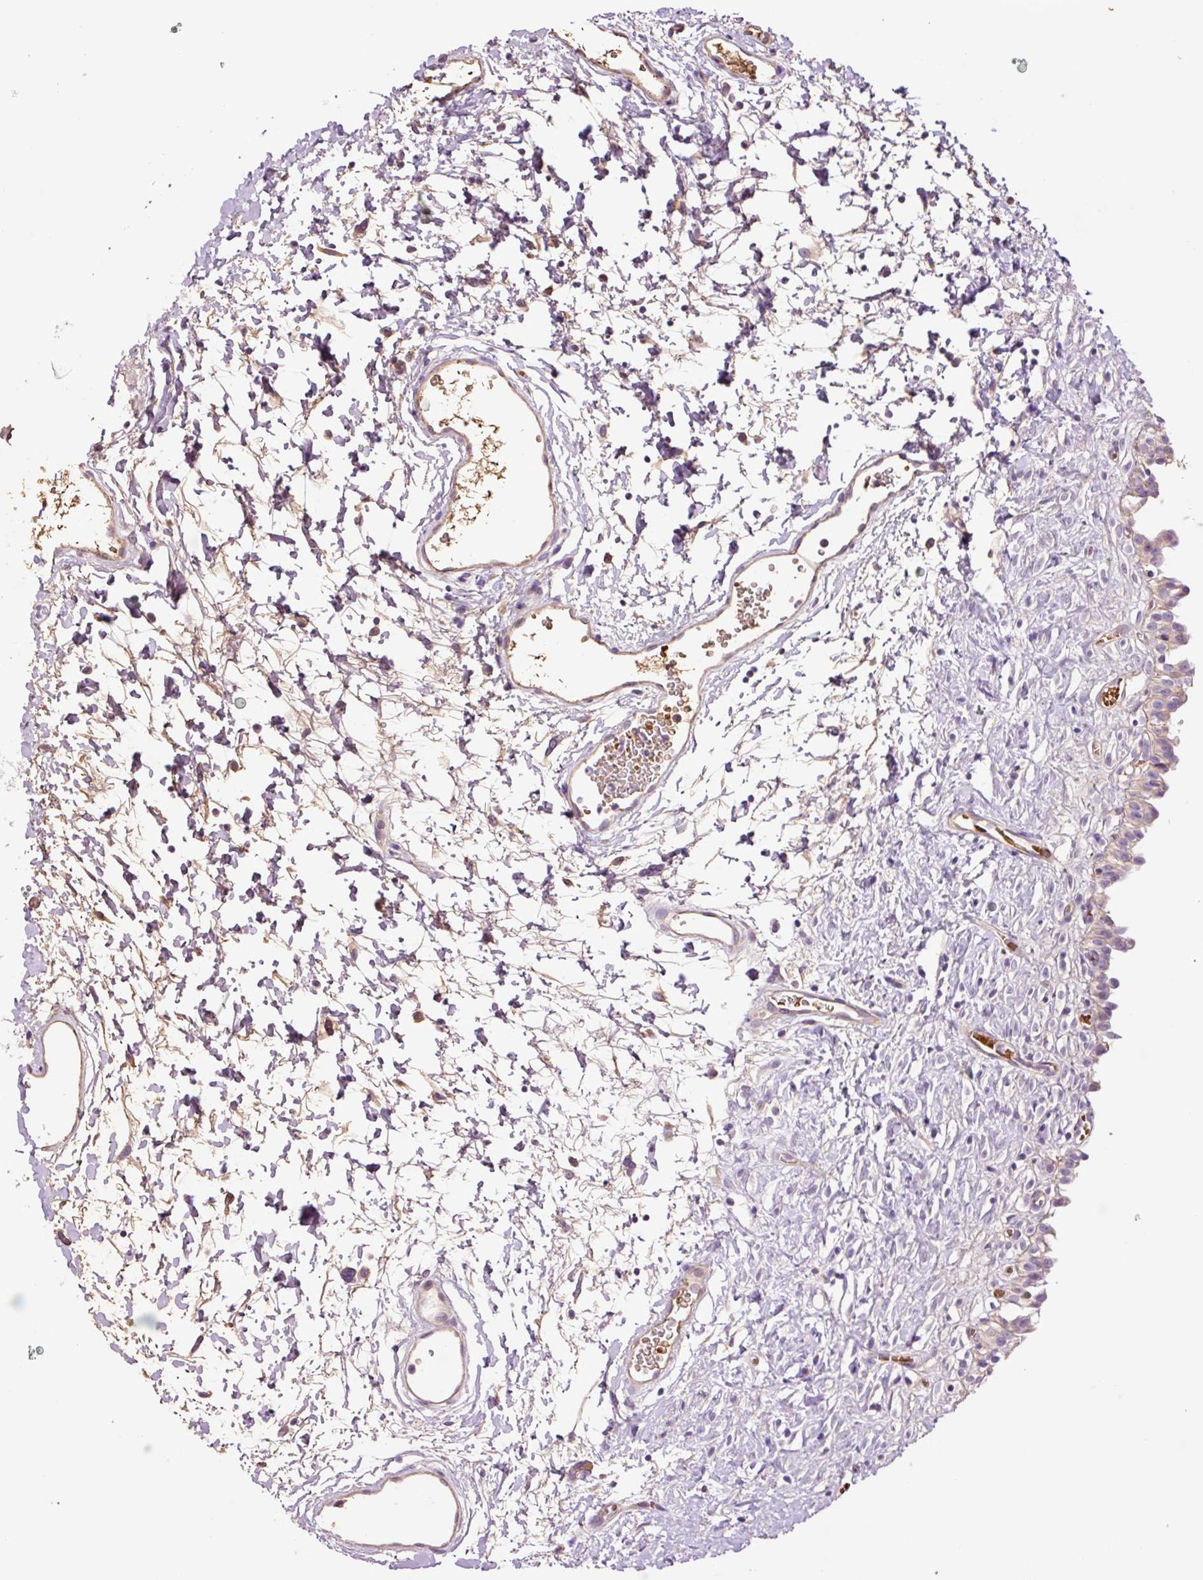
{"staining": {"intensity": "weak", "quantity": "25%-75%", "location": "cytoplasmic/membranous"}, "tissue": "urinary bladder", "cell_type": "Urothelial cells", "image_type": "normal", "snomed": [{"axis": "morphology", "description": "Normal tissue, NOS"}, {"axis": "topography", "description": "Urinary bladder"}], "caption": "Protein expression analysis of unremarkable urinary bladder demonstrates weak cytoplasmic/membranous staining in approximately 25%-75% of urothelial cells.", "gene": "TMEM235", "patient": {"sex": "male", "age": 51}}